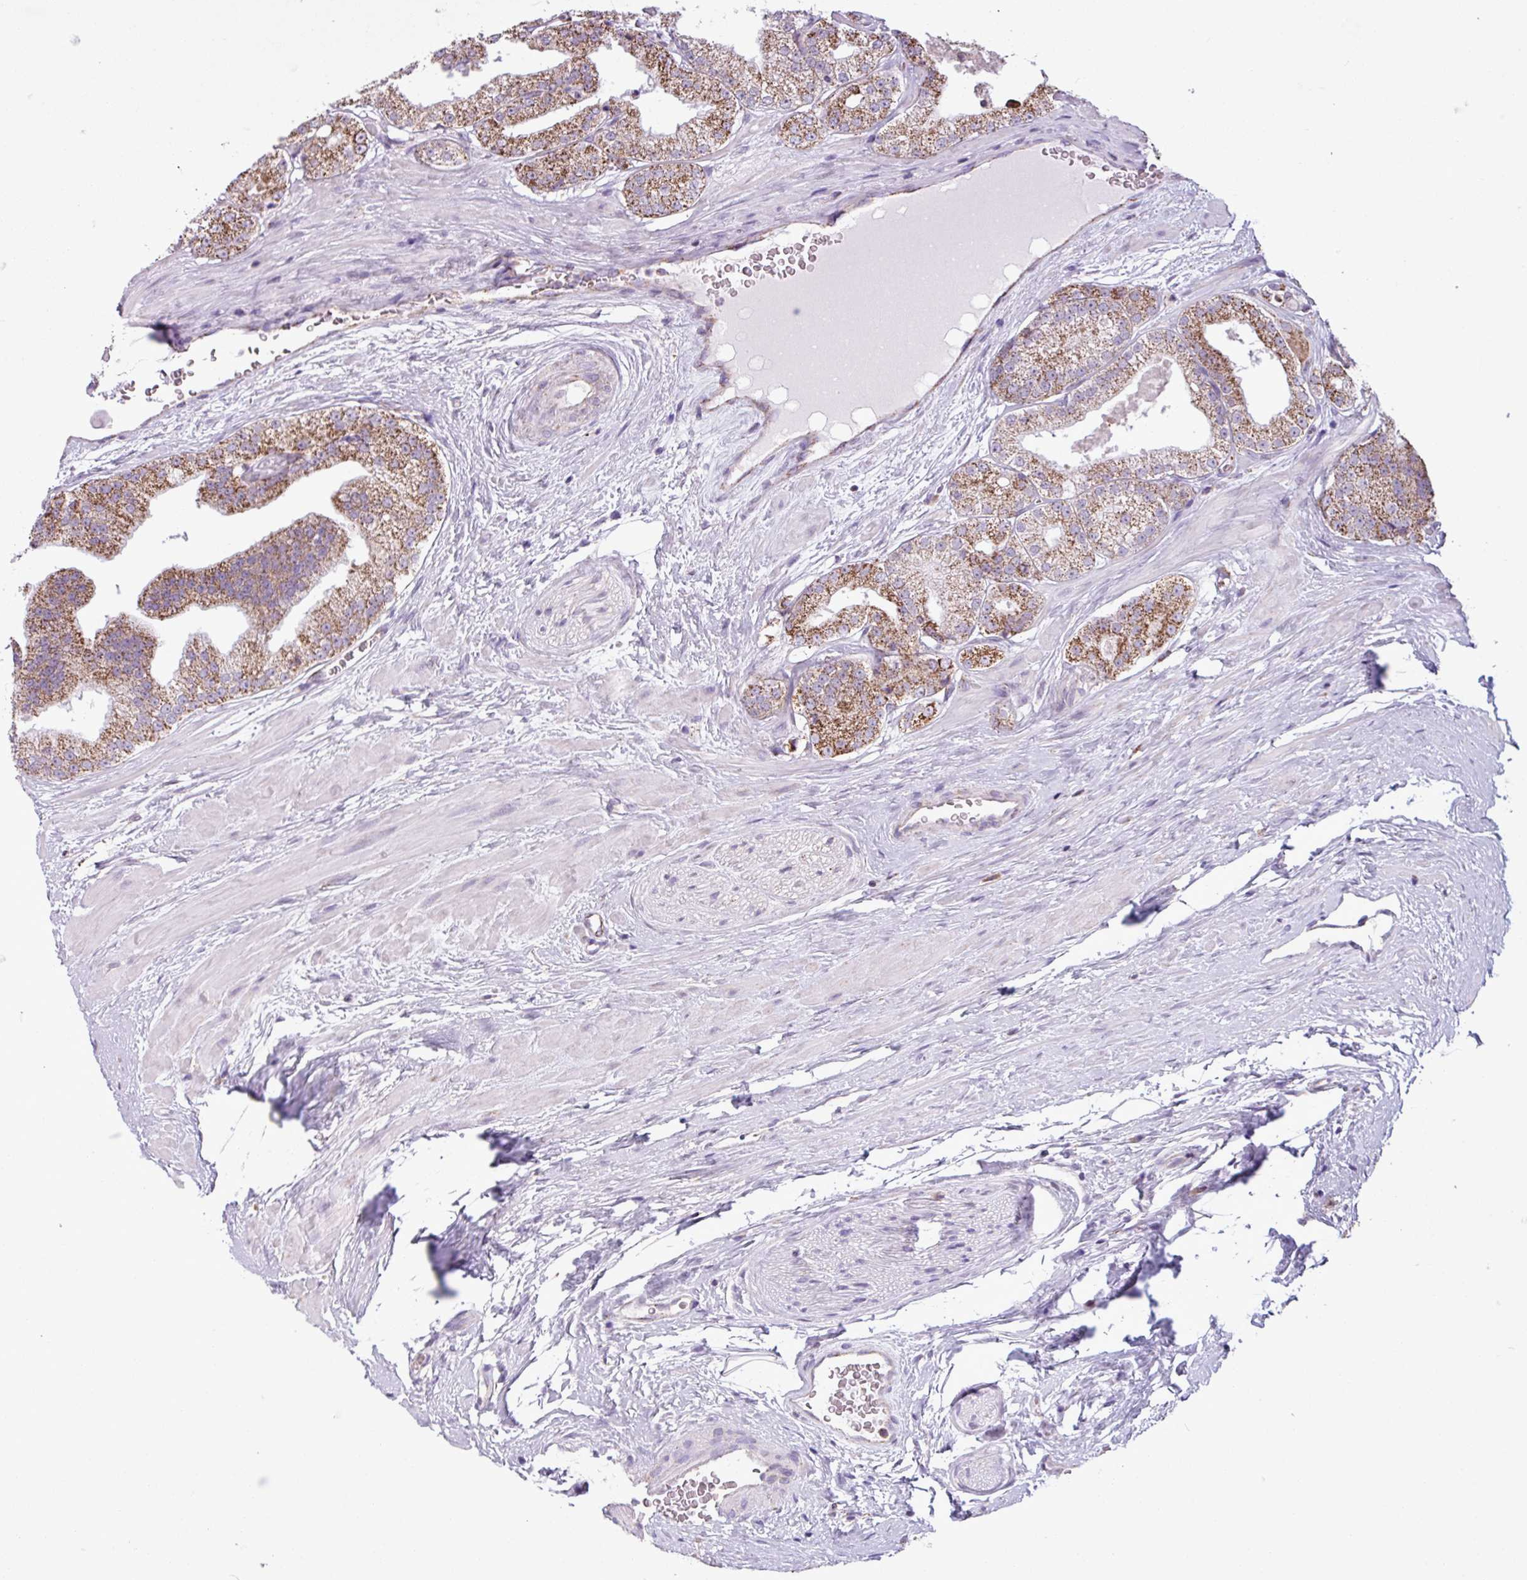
{"staining": {"intensity": "strong", "quantity": ">75%", "location": "cytoplasmic/membranous"}, "tissue": "prostate cancer", "cell_type": "Tumor cells", "image_type": "cancer", "snomed": [{"axis": "morphology", "description": "Adenocarcinoma, High grade"}, {"axis": "topography", "description": "Prostate"}], "caption": "A brown stain highlights strong cytoplasmic/membranous staining of a protein in human high-grade adenocarcinoma (prostate) tumor cells.", "gene": "ALG8", "patient": {"sex": "male", "age": 68}}